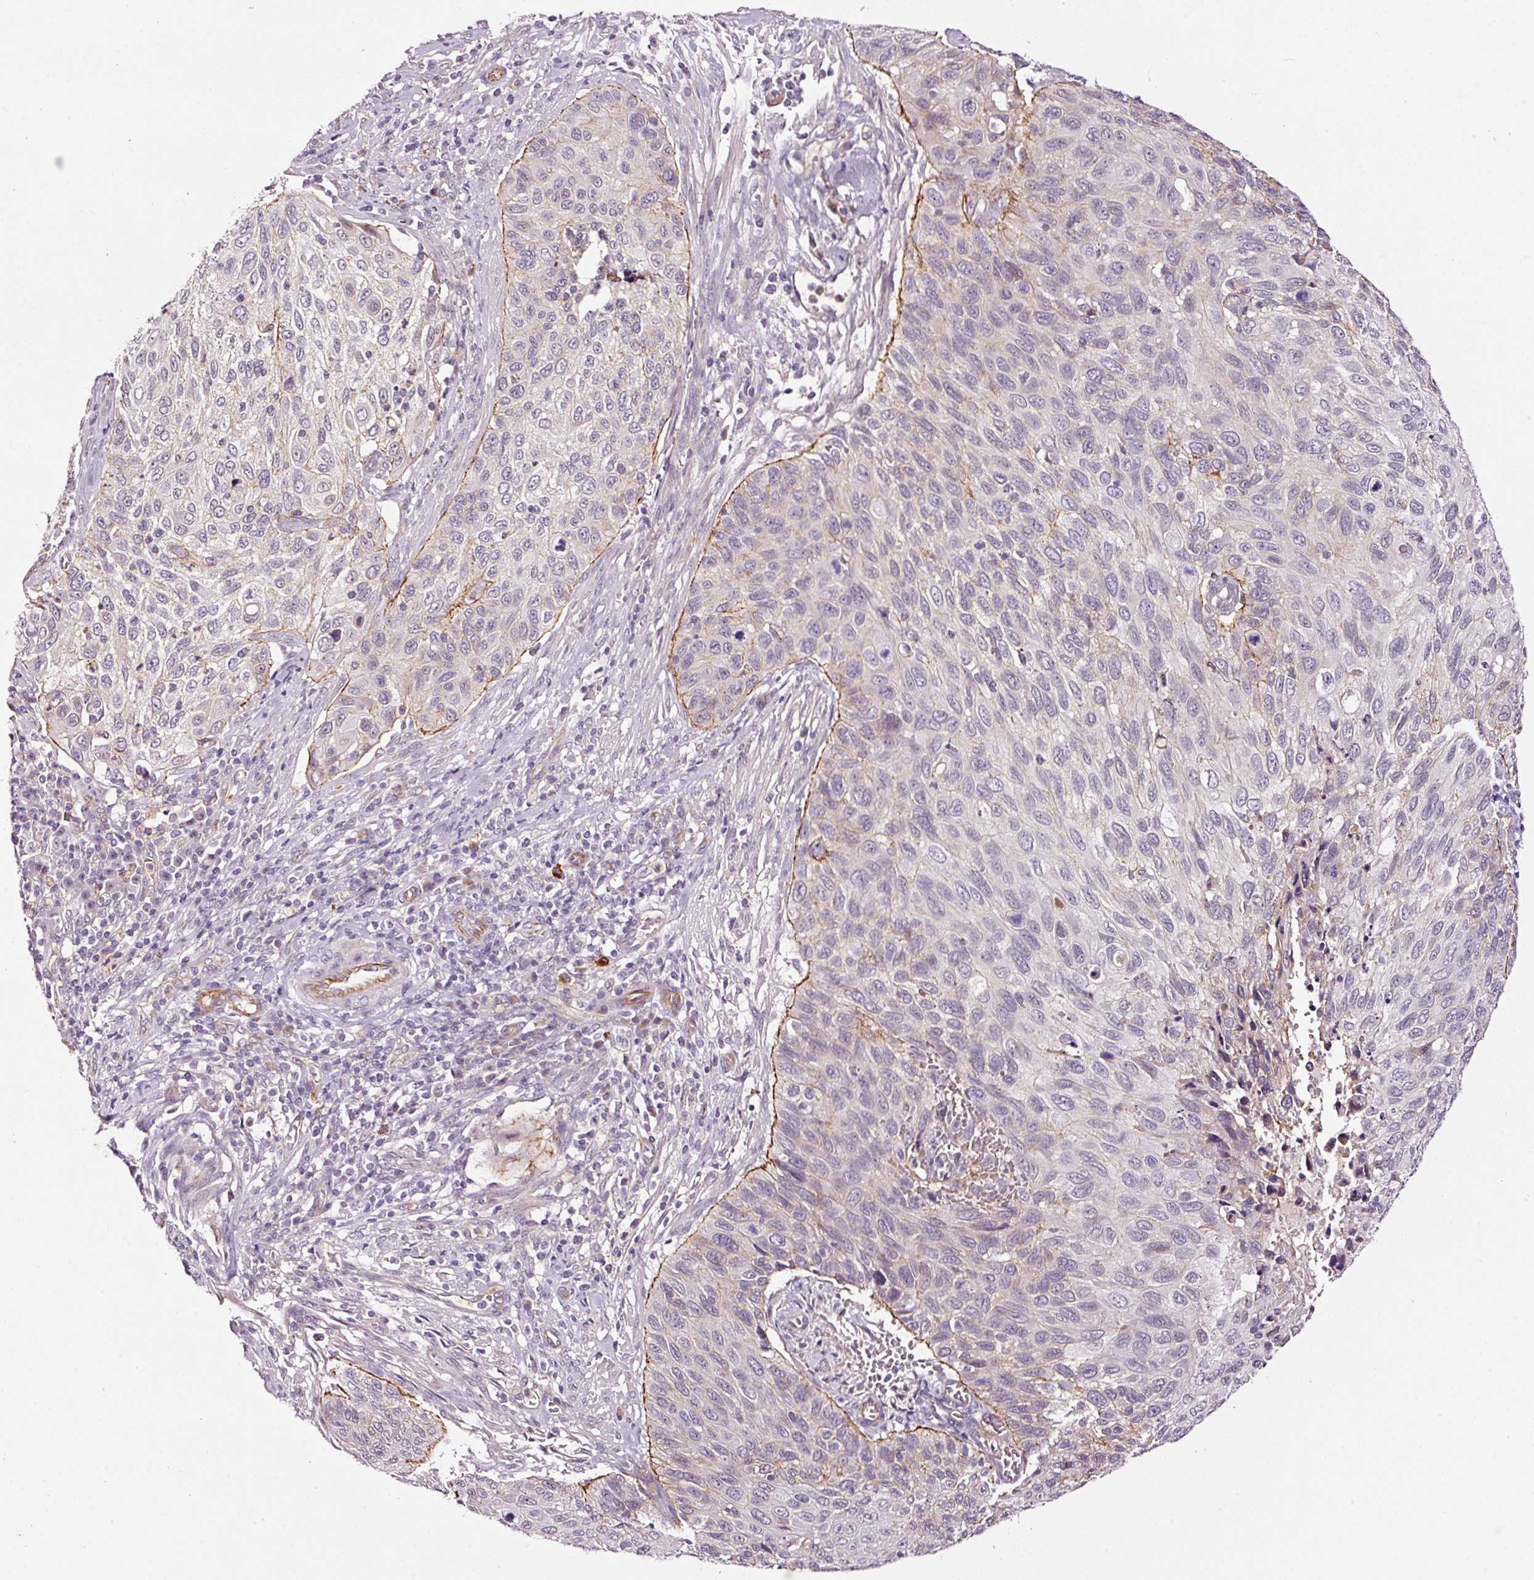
{"staining": {"intensity": "moderate", "quantity": "<25%", "location": "cytoplasmic/membranous"}, "tissue": "cervical cancer", "cell_type": "Tumor cells", "image_type": "cancer", "snomed": [{"axis": "morphology", "description": "Squamous cell carcinoma, NOS"}, {"axis": "topography", "description": "Cervix"}], "caption": "Cervical cancer (squamous cell carcinoma) was stained to show a protein in brown. There is low levels of moderate cytoplasmic/membranous staining in about <25% of tumor cells.", "gene": "ABCB4", "patient": {"sex": "female", "age": 70}}